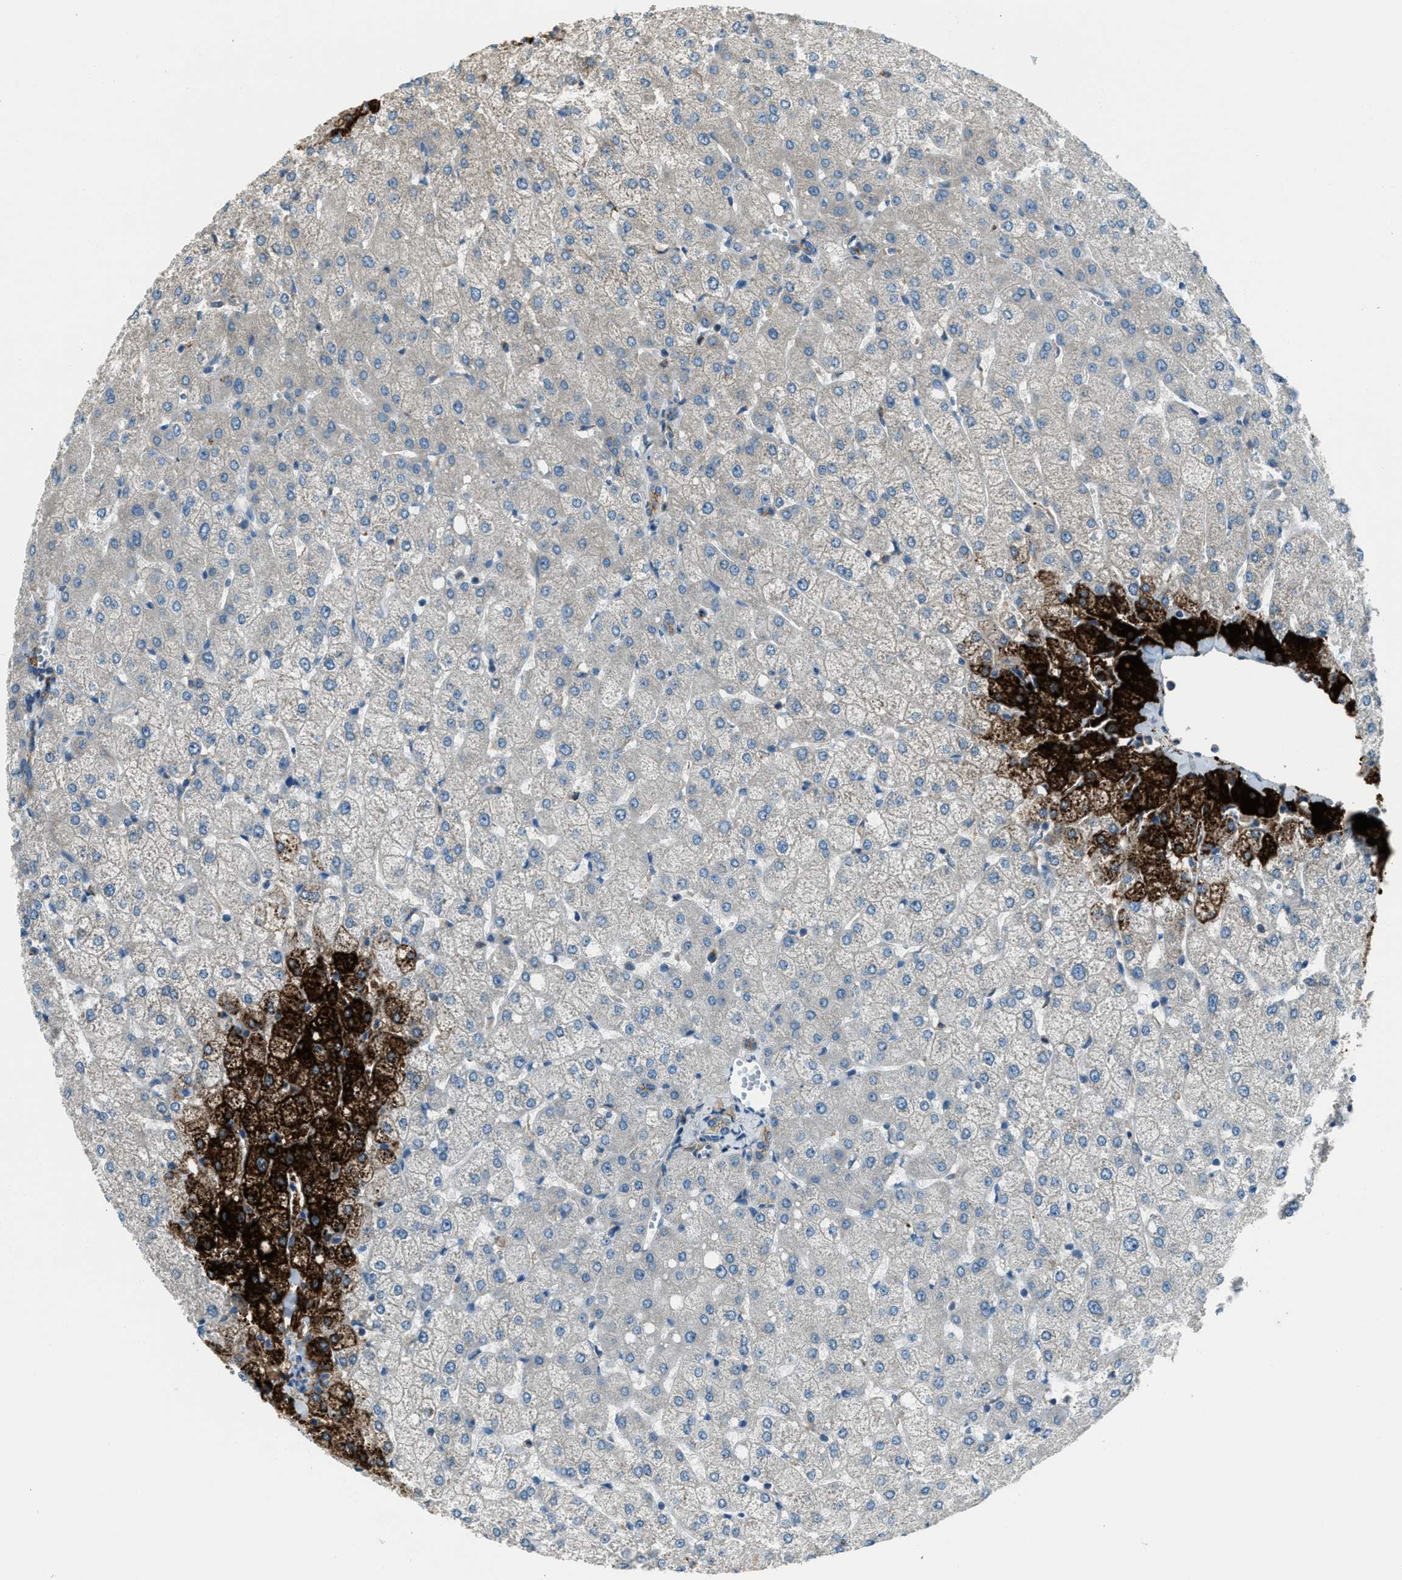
{"staining": {"intensity": "weak", "quantity": "<25%", "location": "cytoplasmic/membranous"}, "tissue": "liver", "cell_type": "Cholangiocytes", "image_type": "normal", "snomed": [{"axis": "morphology", "description": "Normal tissue, NOS"}, {"axis": "topography", "description": "Liver"}], "caption": "This is an immunohistochemistry image of benign human liver. There is no expression in cholangiocytes.", "gene": "SVIL", "patient": {"sex": "female", "age": 54}}